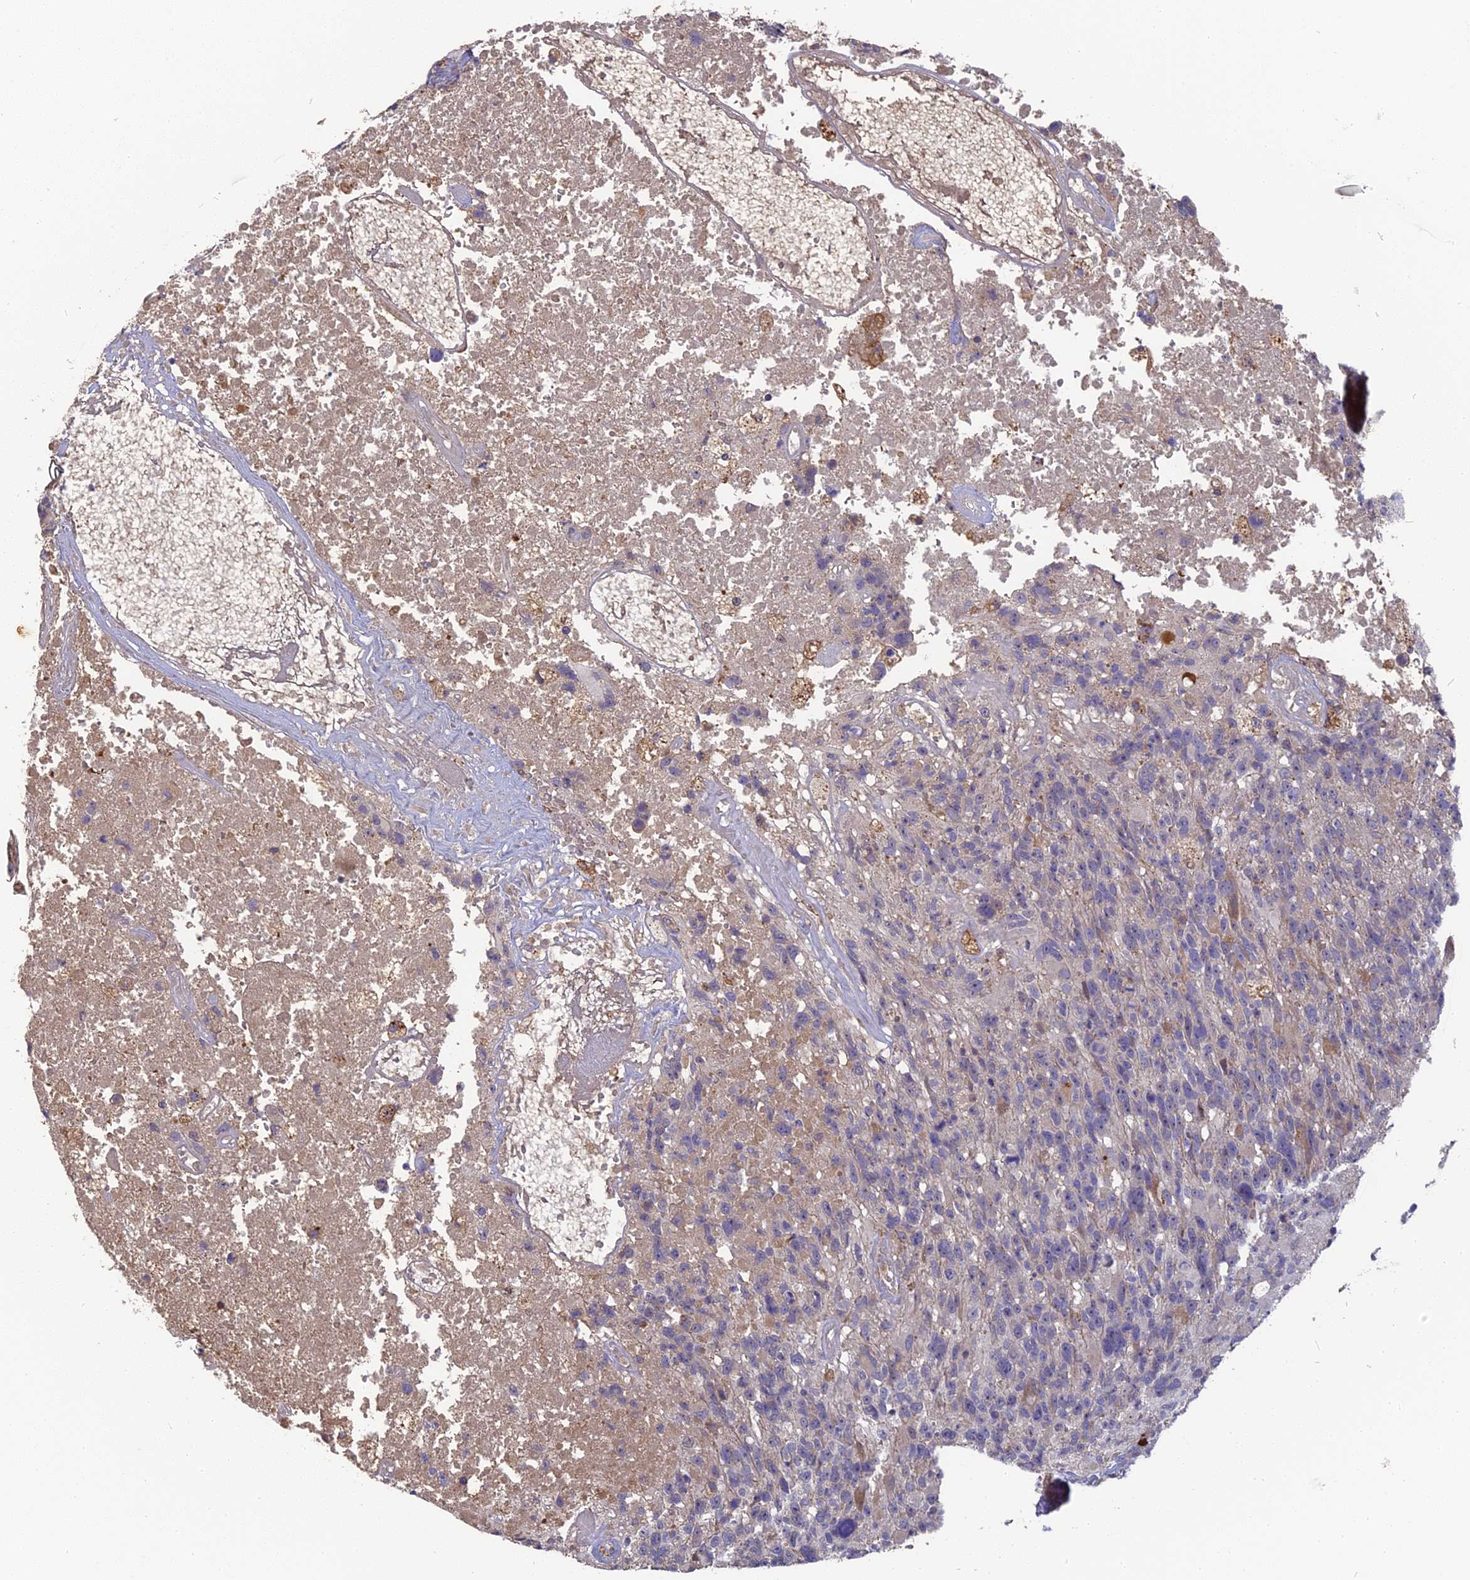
{"staining": {"intensity": "negative", "quantity": "none", "location": "none"}, "tissue": "glioma", "cell_type": "Tumor cells", "image_type": "cancer", "snomed": [{"axis": "morphology", "description": "Glioma, malignant, High grade"}, {"axis": "topography", "description": "Brain"}], "caption": "This is a micrograph of immunohistochemistry (IHC) staining of malignant glioma (high-grade), which shows no expression in tumor cells.", "gene": "ERMAP", "patient": {"sex": "male", "age": 76}}